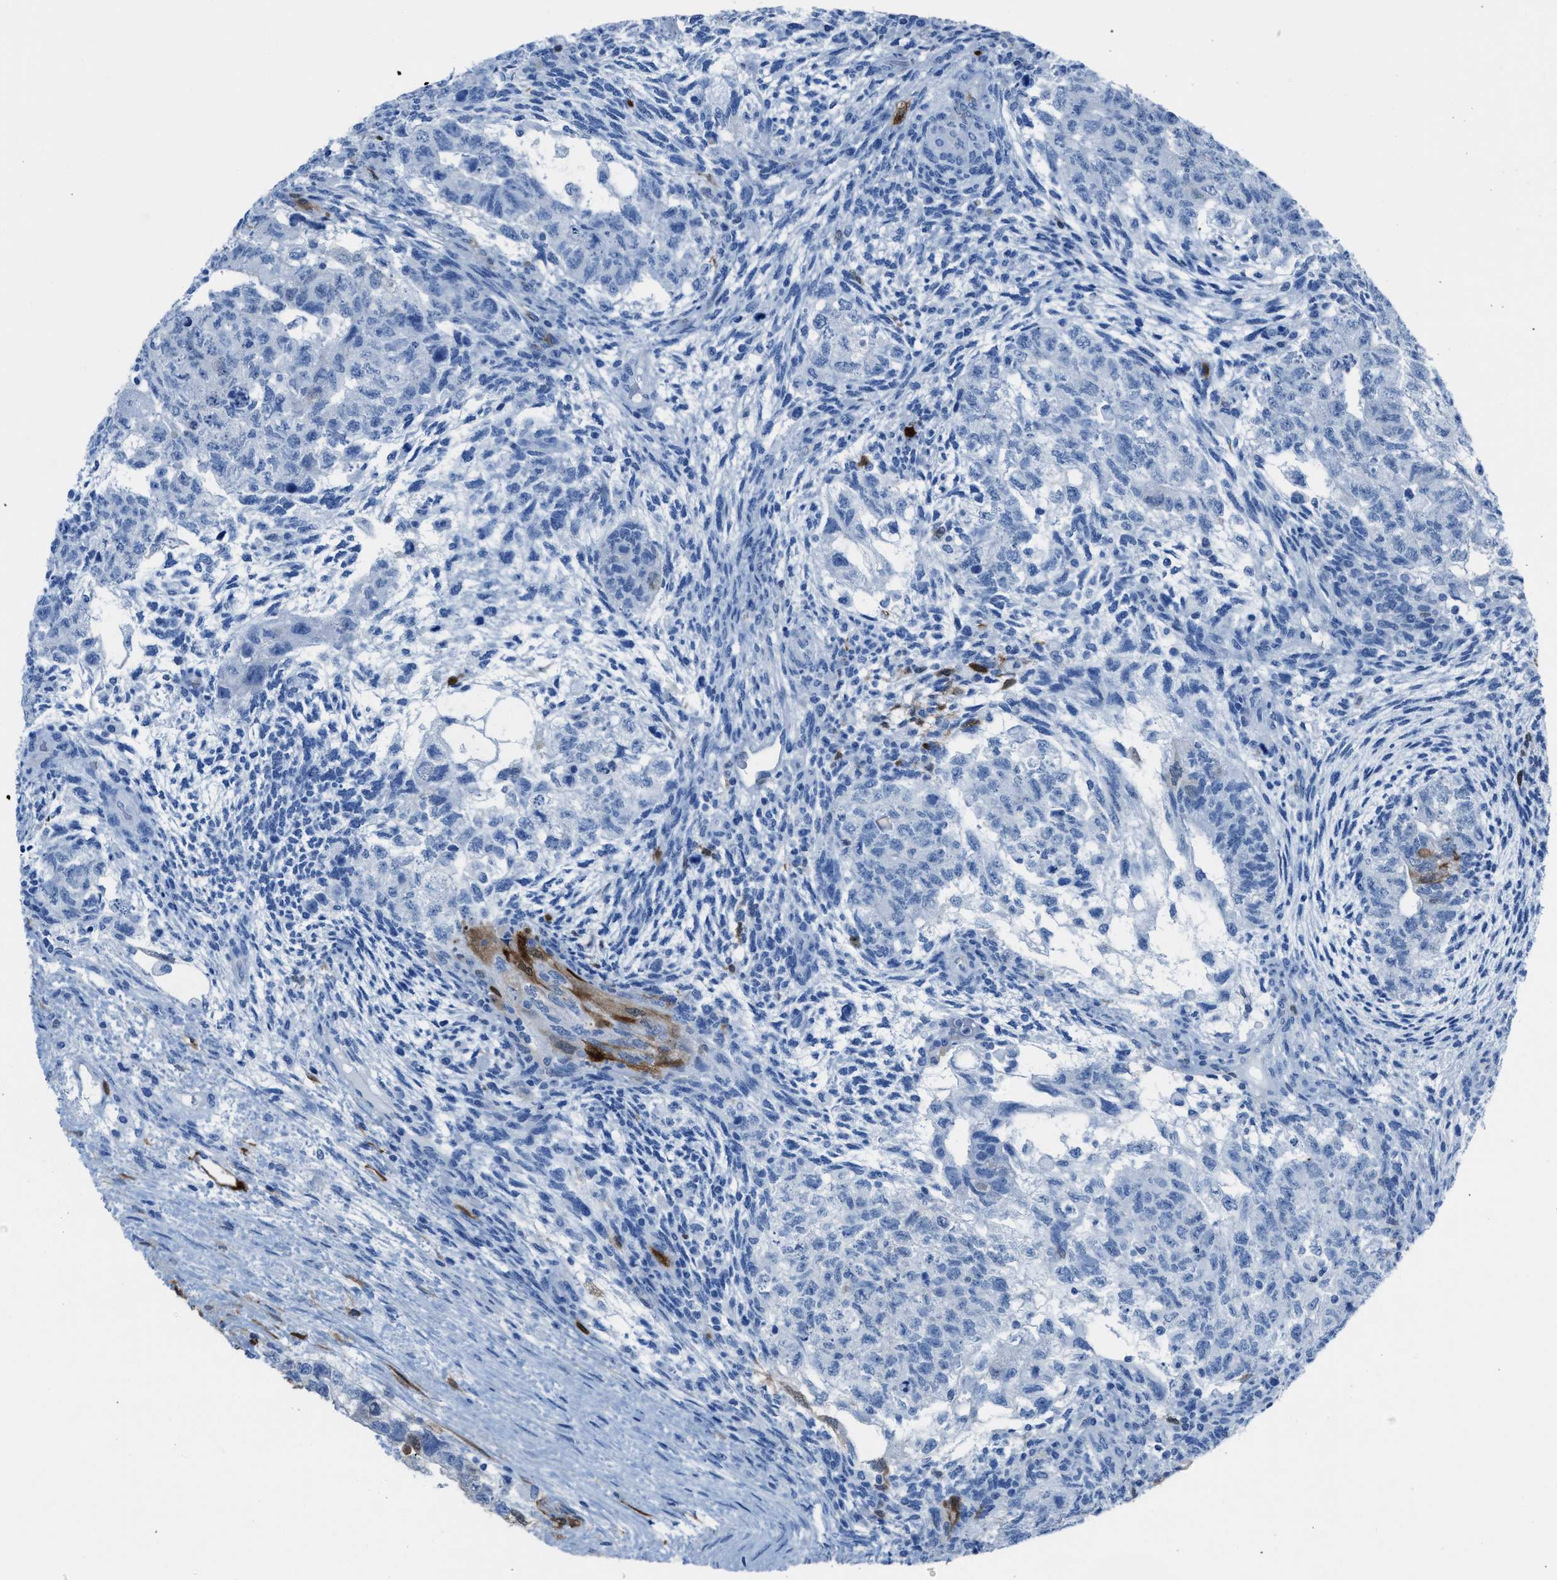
{"staining": {"intensity": "negative", "quantity": "none", "location": "none"}, "tissue": "testis cancer", "cell_type": "Tumor cells", "image_type": "cancer", "snomed": [{"axis": "morphology", "description": "Normal tissue, NOS"}, {"axis": "morphology", "description": "Carcinoma, Embryonal, NOS"}, {"axis": "topography", "description": "Testis"}], "caption": "A high-resolution photomicrograph shows IHC staining of testis cancer, which exhibits no significant expression in tumor cells.", "gene": "CDKN2A", "patient": {"sex": "male", "age": 36}}